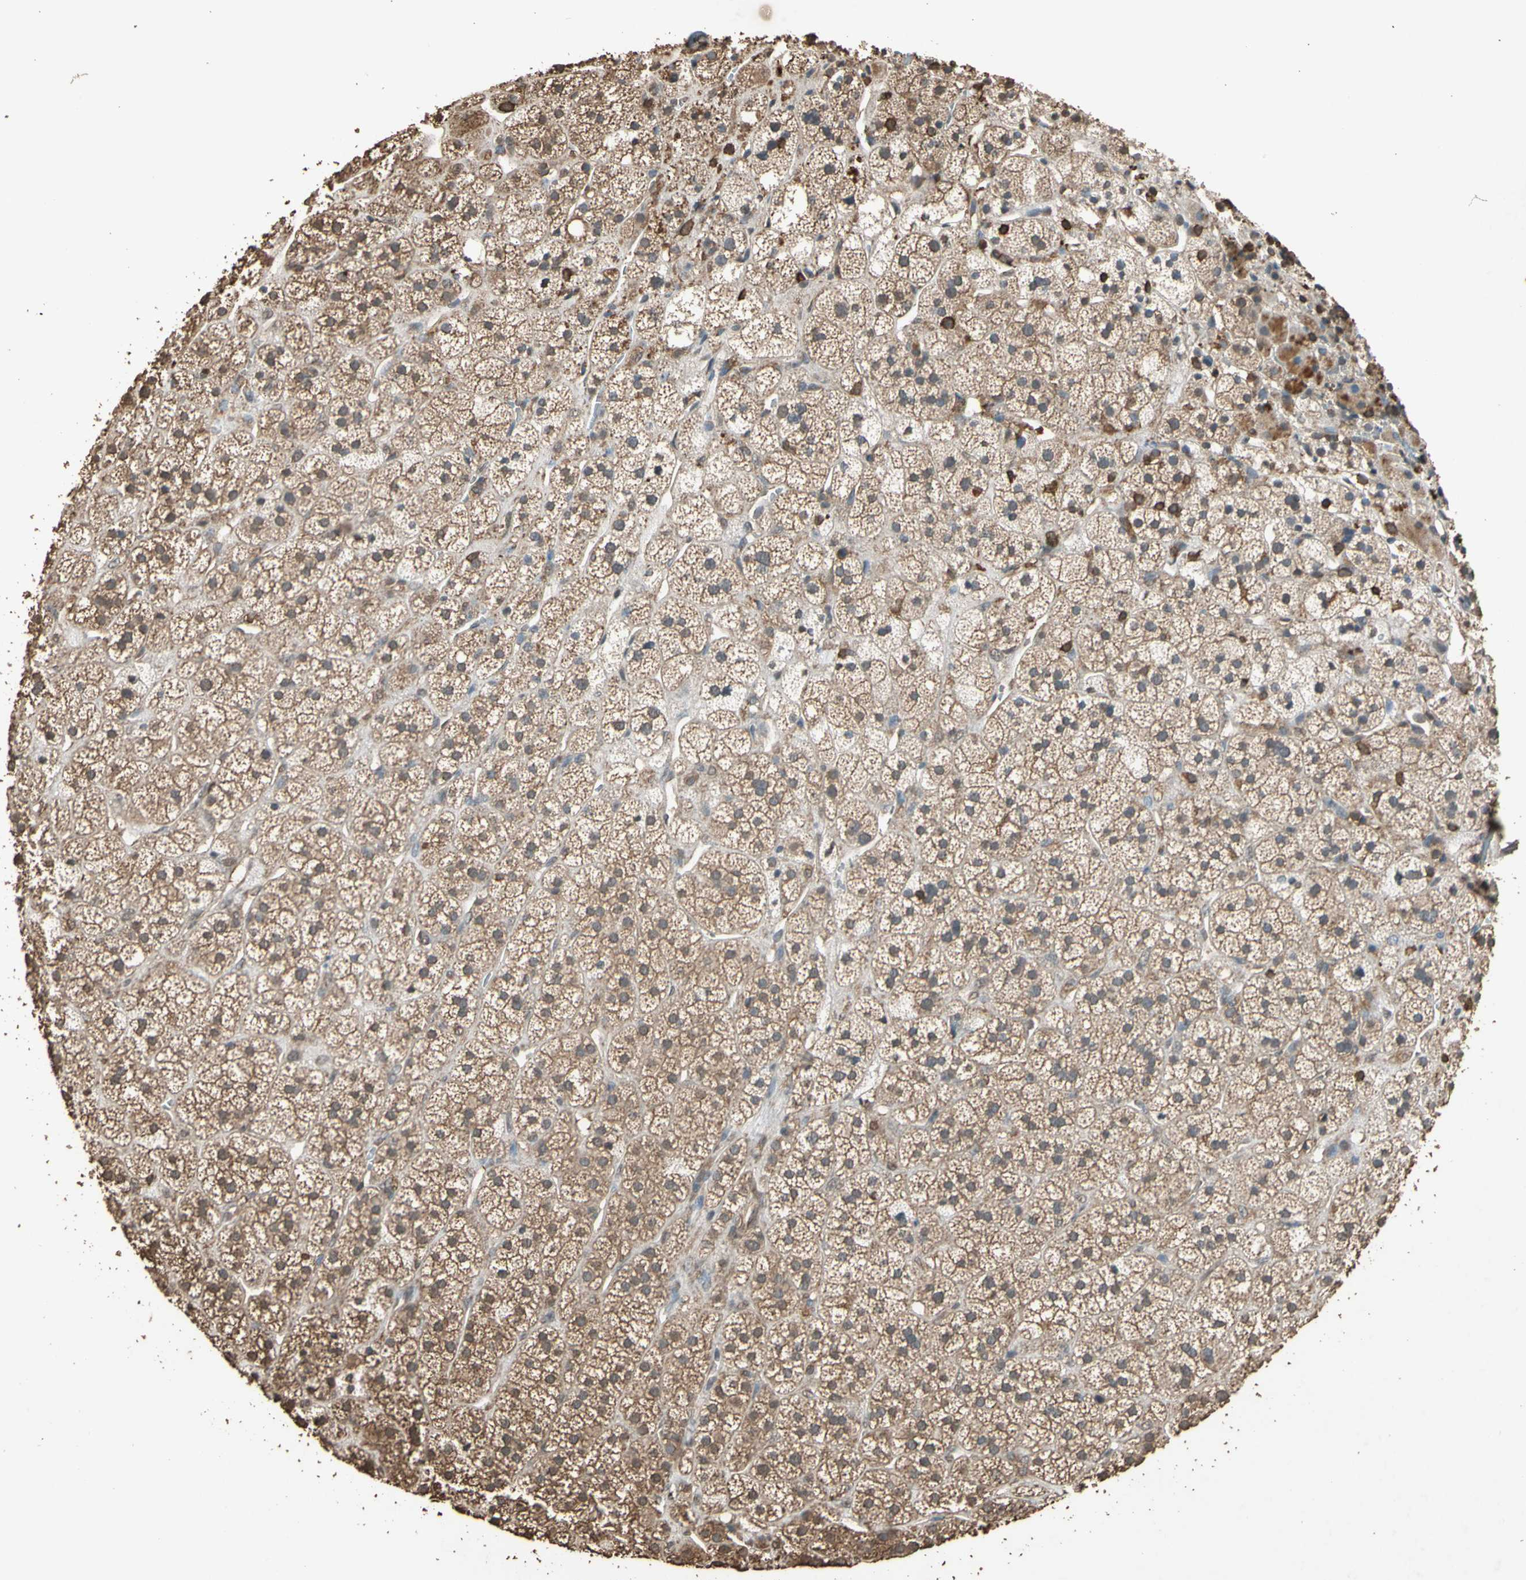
{"staining": {"intensity": "moderate", "quantity": ">75%", "location": "cytoplasmic/membranous"}, "tissue": "adrenal gland", "cell_type": "Glandular cells", "image_type": "normal", "snomed": [{"axis": "morphology", "description": "Normal tissue, NOS"}, {"axis": "topography", "description": "Adrenal gland"}], "caption": "The histopathology image shows staining of benign adrenal gland, revealing moderate cytoplasmic/membranous protein positivity (brown color) within glandular cells.", "gene": "TNFSF13B", "patient": {"sex": "male", "age": 56}}